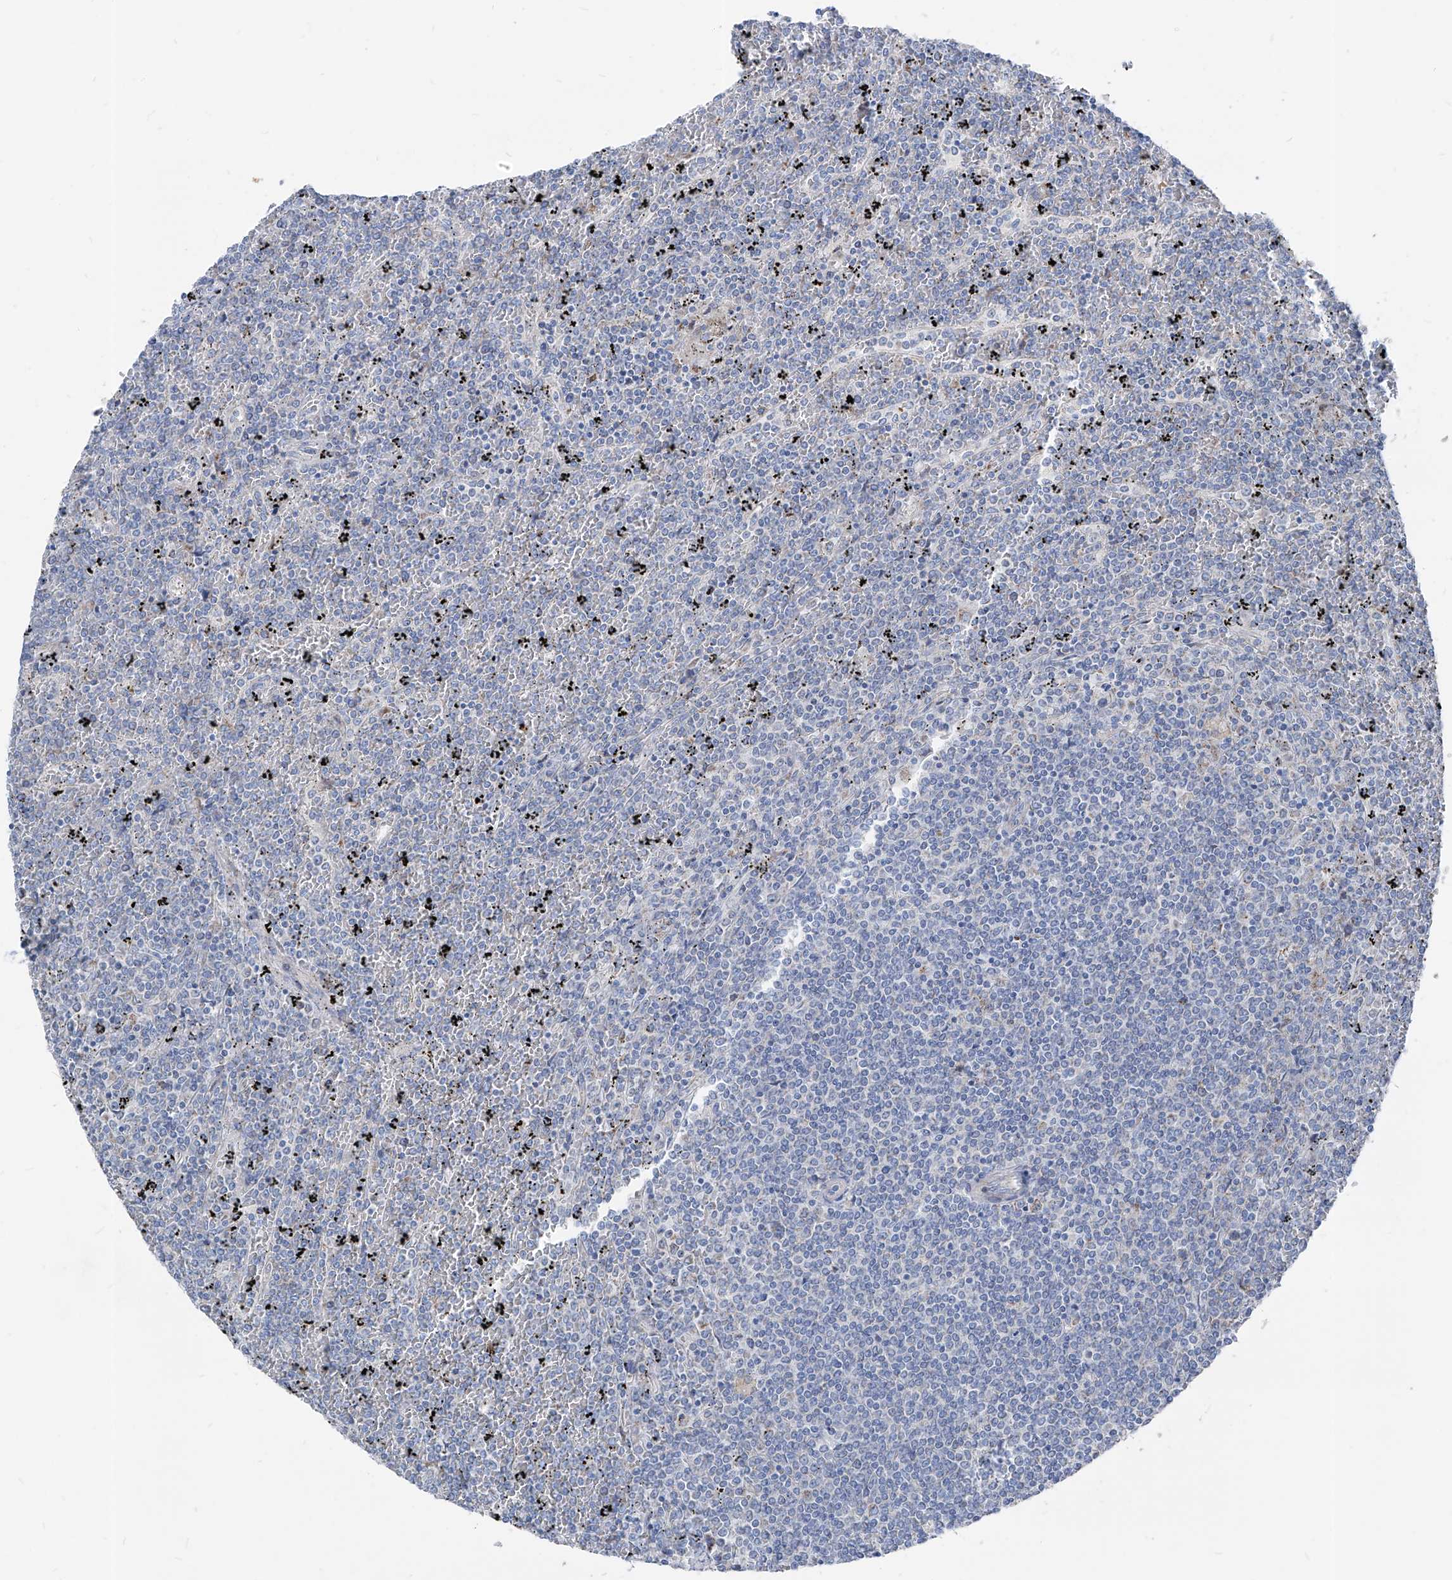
{"staining": {"intensity": "negative", "quantity": "none", "location": "none"}, "tissue": "lymphoma", "cell_type": "Tumor cells", "image_type": "cancer", "snomed": [{"axis": "morphology", "description": "Malignant lymphoma, non-Hodgkin's type, Low grade"}, {"axis": "topography", "description": "Spleen"}], "caption": "Micrograph shows no significant protein expression in tumor cells of malignant lymphoma, non-Hodgkin's type (low-grade).", "gene": "AGPS", "patient": {"sex": "female", "age": 19}}